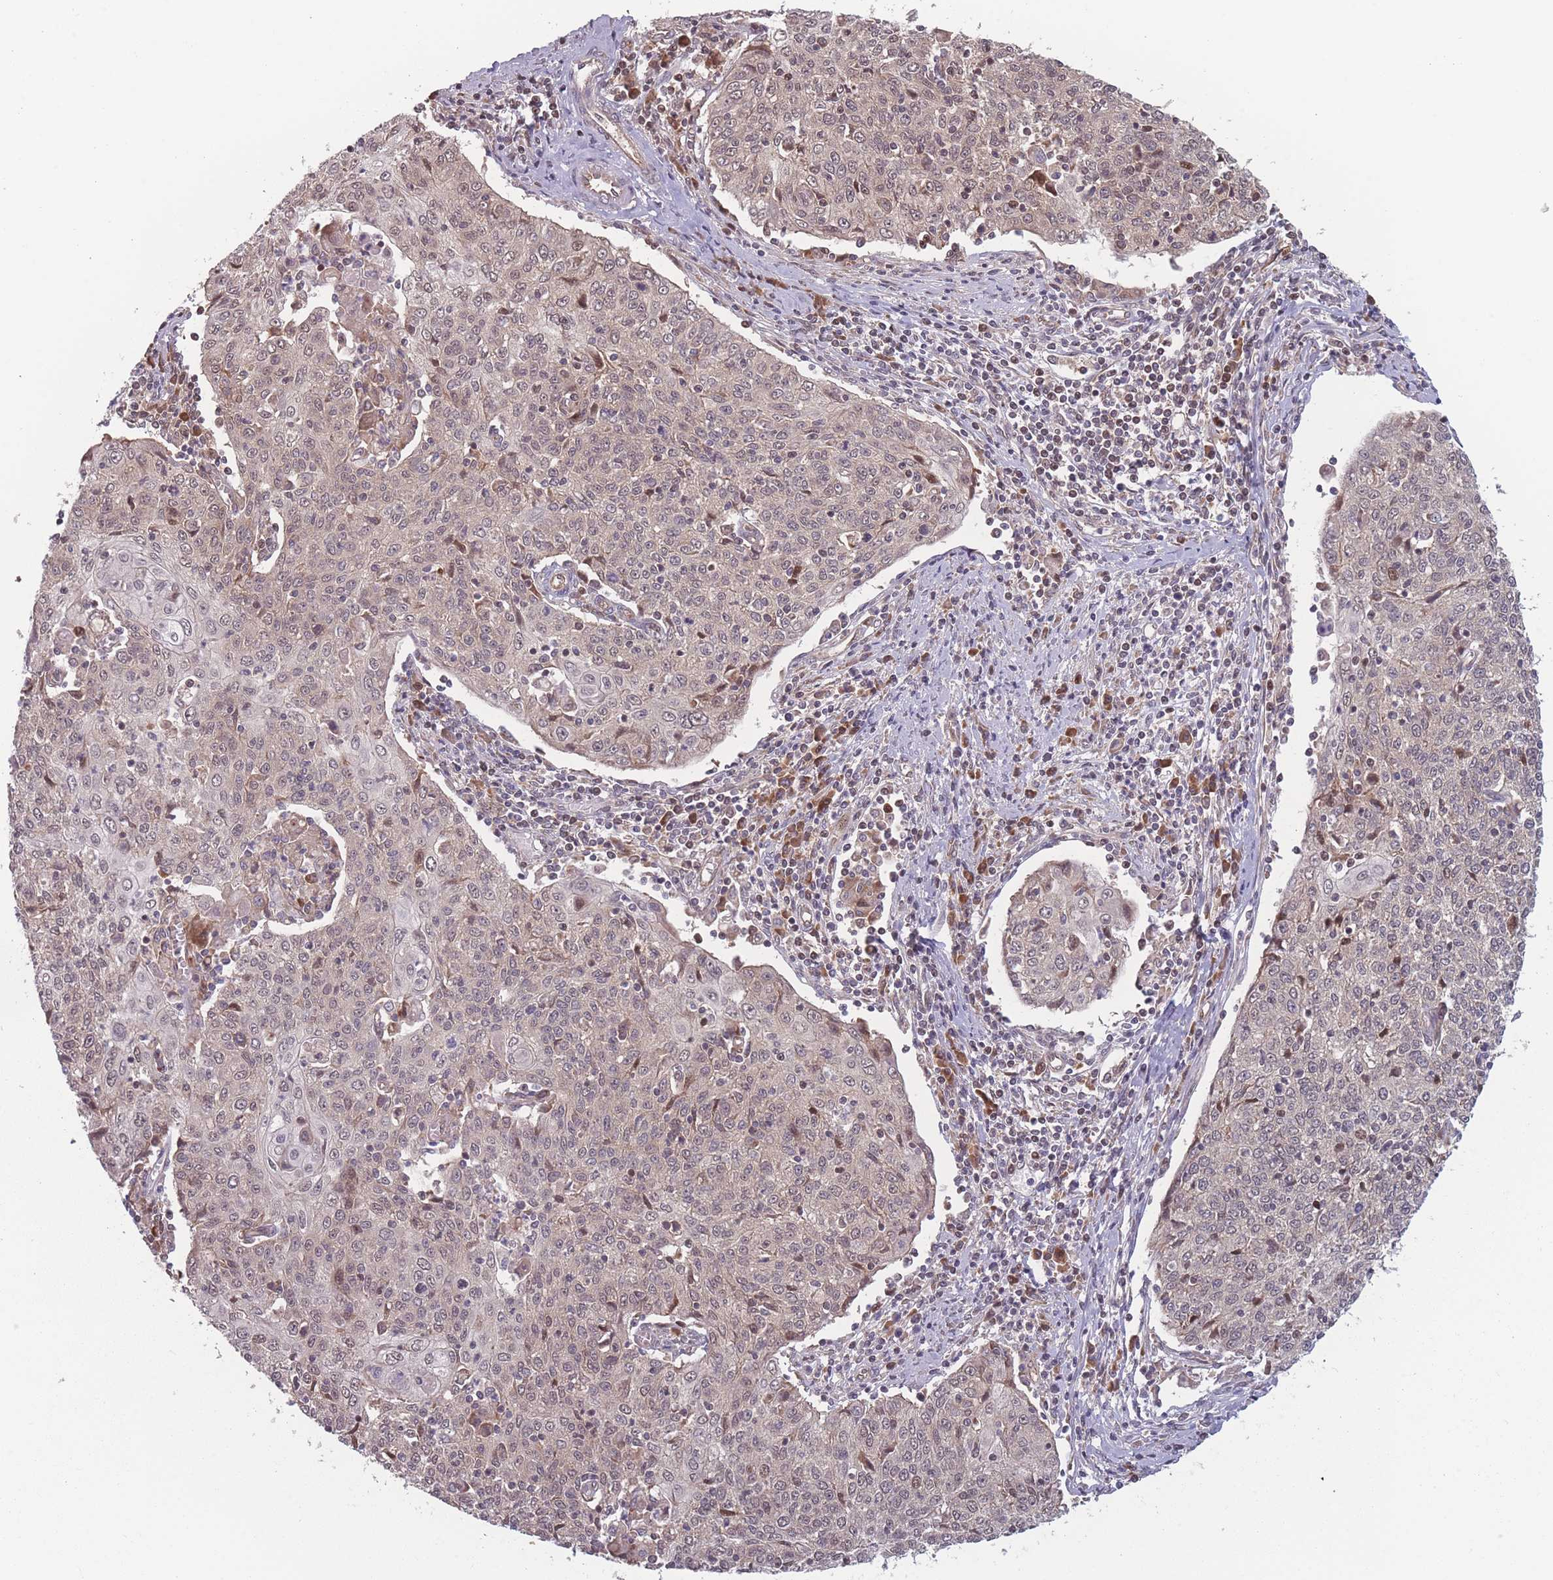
{"staining": {"intensity": "weak", "quantity": "25%-75%", "location": "cytoplasmic/membranous"}, "tissue": "cervical cancer", "cell_type": "Tumor cells", "image_type": "cancer", "snomed": [{"axis": "morphology", "description": "Squamous cell carcinoma, NOS"}, {"axis": "topography", "description": "Cervix"}], "caption": "Squamous cell carcinoma (cervical) stained with a protein marker reveals weak staining in tumor cells.", "gene": "RPS18", "patient": {"sex": "female", "age": 48}}